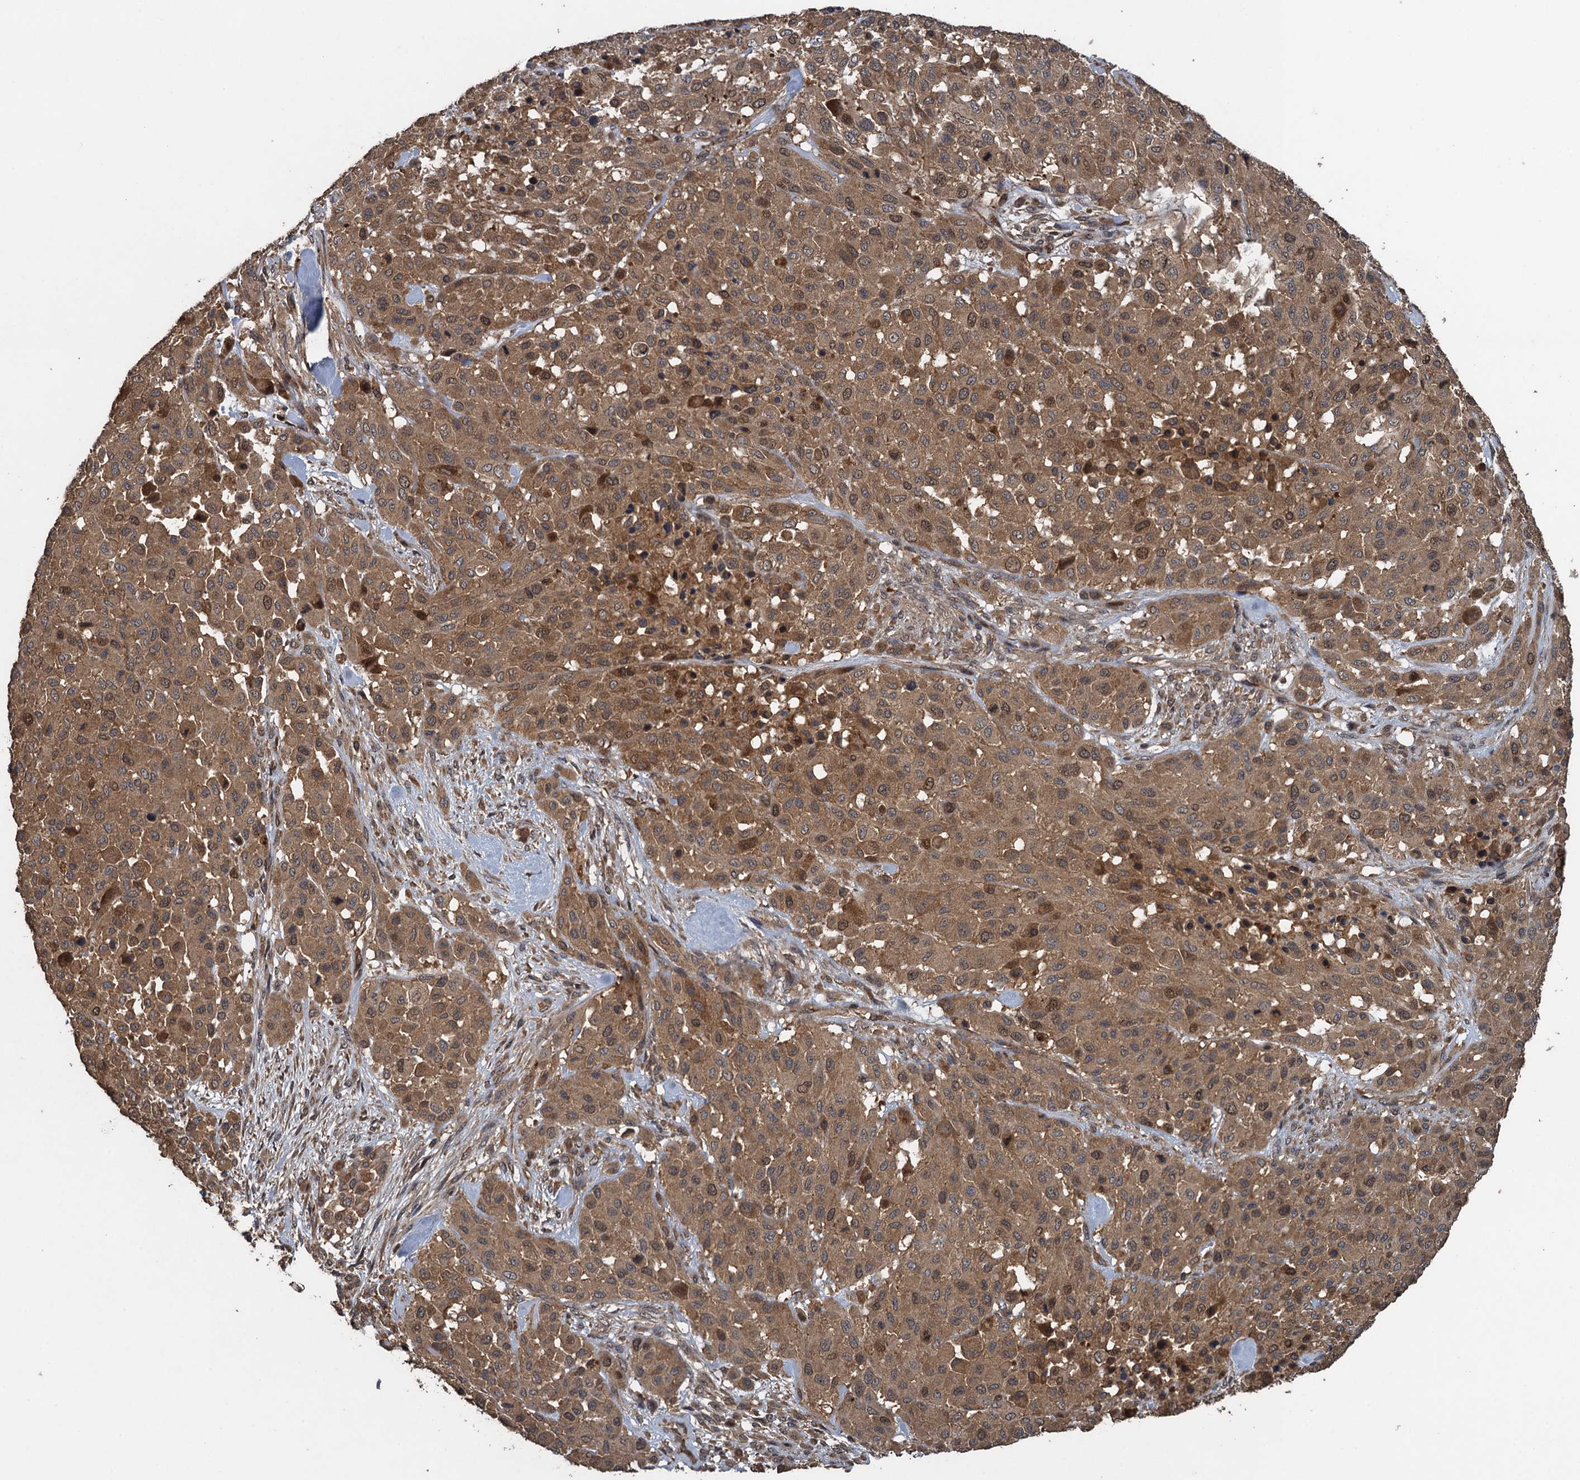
{"staining": {"intensity": "moderate", "quantity": ">75%", "location": "cytoplasmic/membranous"}, "tissue": "melanoma", "cell_type": "Tumor cells", "image_type": "cancer", "snomed": [{"axis": "morphology", "description": "Malignant melanoma, Metastatic site"}, {"axis": "topography", "description": "Skin"}], "caption": "Immunohistochemistry (IHC) photomicrograph of malignant melanoma (metastatic site) stained for a protein (brown), which shows medium levels of moderate cytoplasmic/membranous positivity in approximately >75% of tumor cells.", "gene": "CNTN5", "patient": {"sex": "female", "age": 81}}